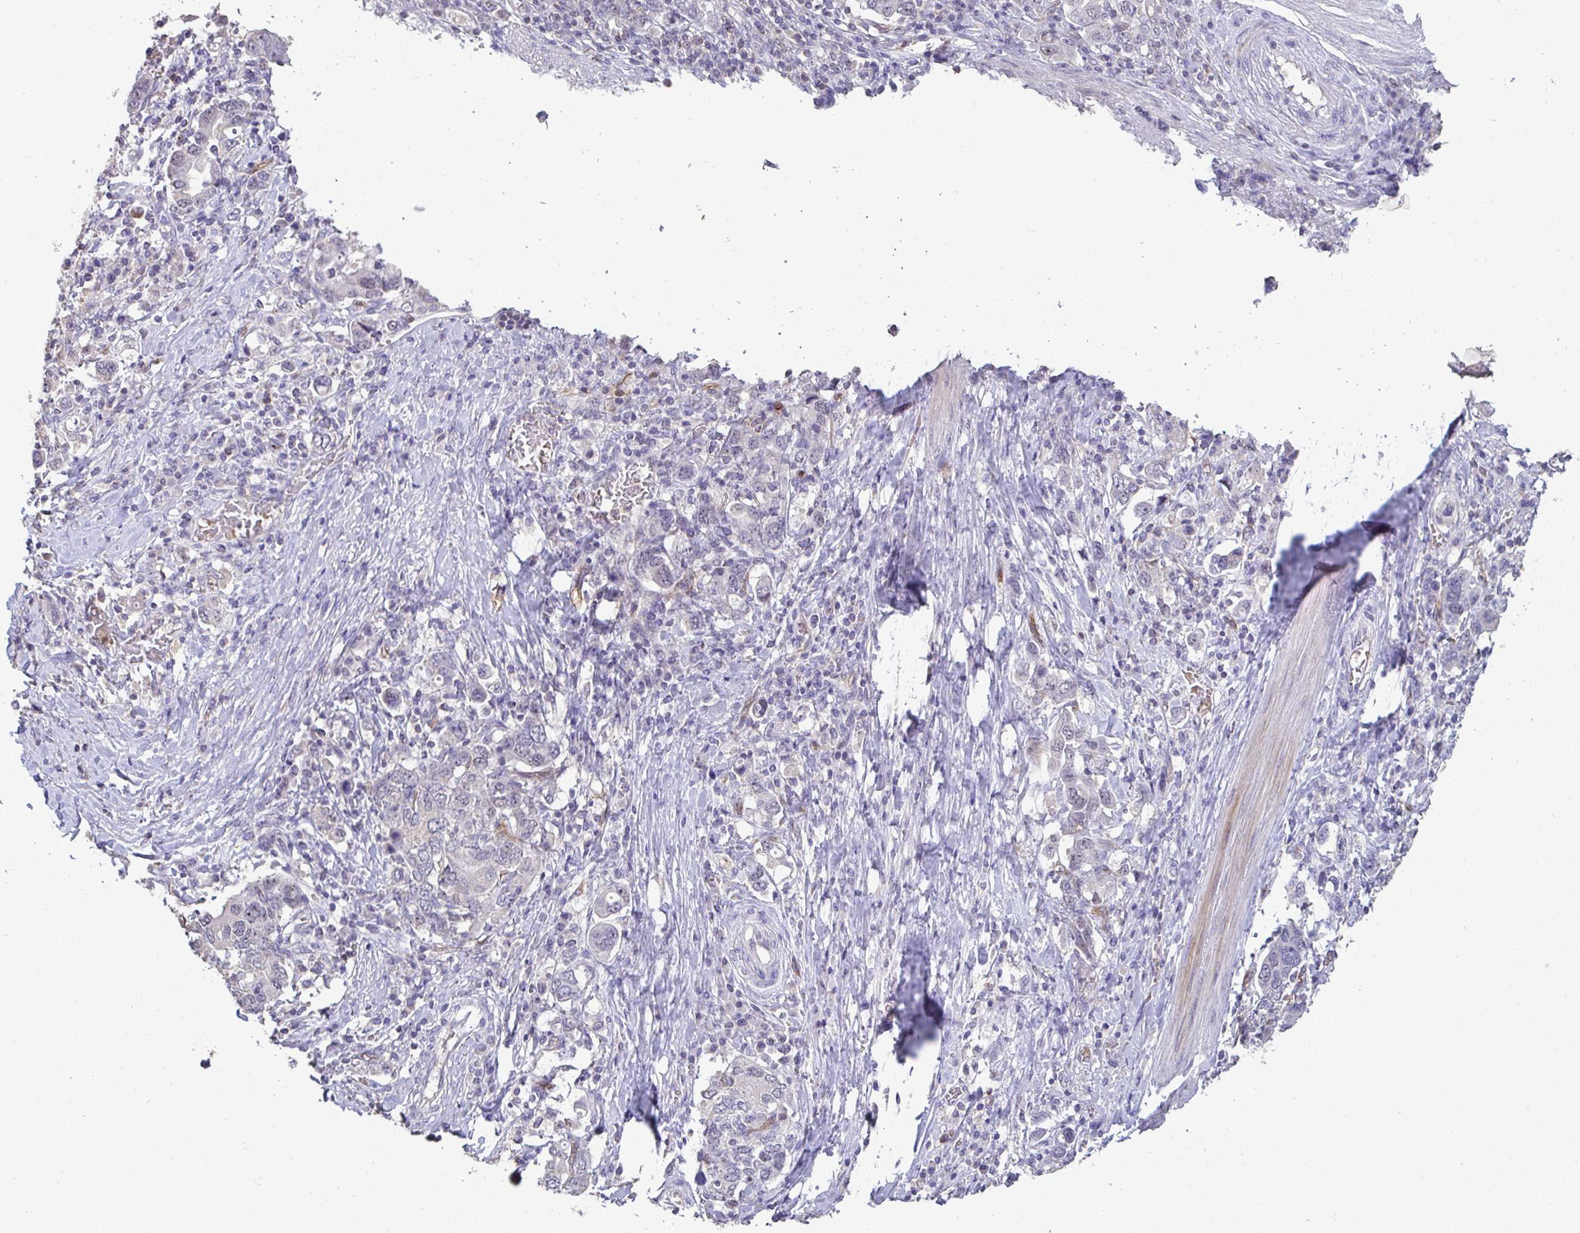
{"staining": {"intensity": "negative", "quantity": "none", "location": "none"}, "tissue": "stomach cancer", "cell_type": "Tumor cells", "image_type": "cancer", "snomed": [{"axis": "morphology", "description": "Adenocarcinoma, NOS"}, {"axis": "topography", "description": "Stomach, upper"}, {"axis": "topography", "description": "Stomach"}], "caption": "Protein analysis of stomach cancer (adenocarcinoma) shows no significant expression in tumor cells.", "gene": "SENP3", "patient": {"sex": "male", "age": 62}}